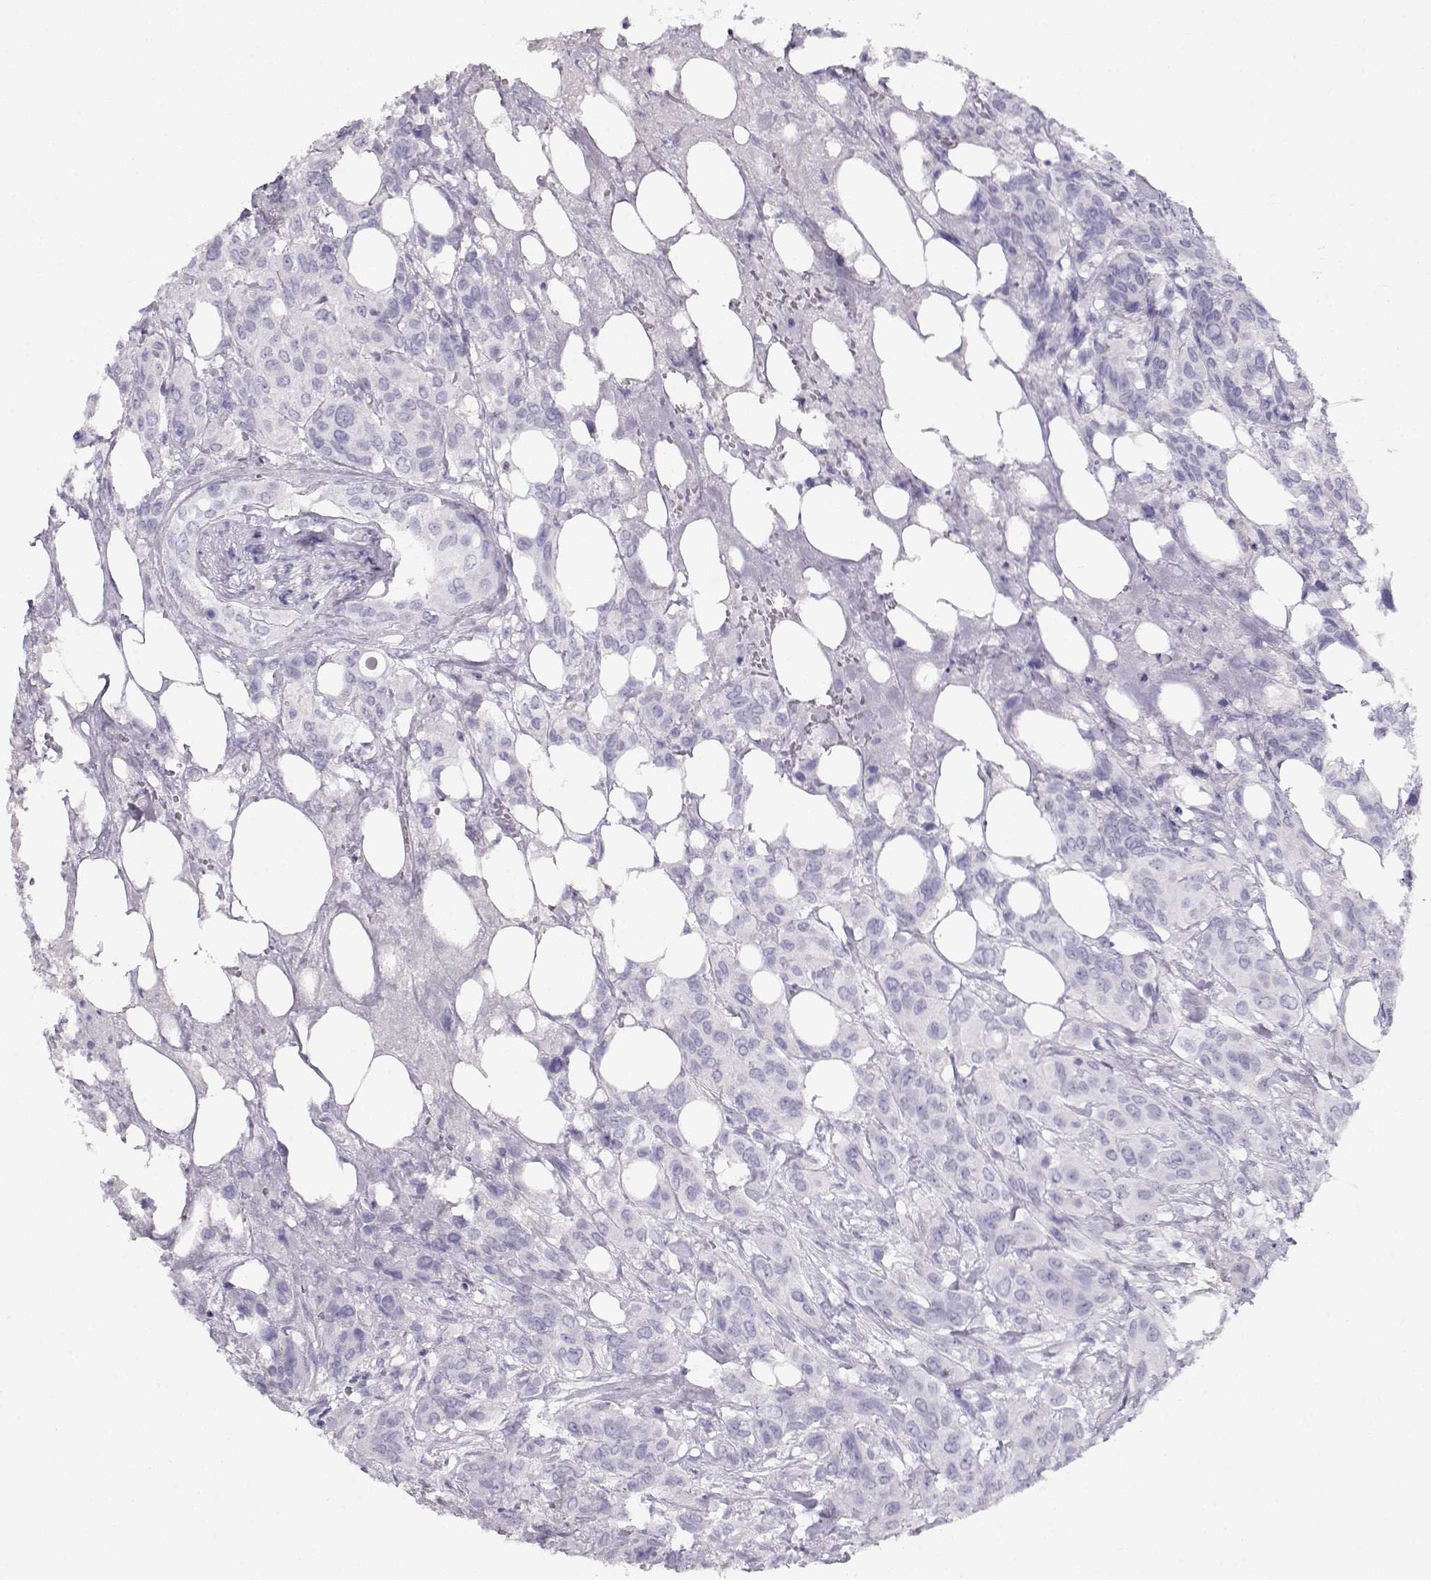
{"staining": {"intensity": "negative", "quantity": "none", "location": "none"}, "tissue": "urothelial cancer", "cell_type": "Tumor cells", "image_type": "cancer", "snomed": [{"axis": "morphology", "description": "Urothelial carcinoma, NOS"}, {"axis": "morphology", "description": "Urothelial carcinoma, High grade"}, {"axis": "topography", "description": "Urinary bladder"}], "caption": "Transitional cell carcinoma stained for a protein using IHC exhibits no staining tumor cells.", "gene": "ACTN2", "patient": {"sex": "male", "age": 63}}